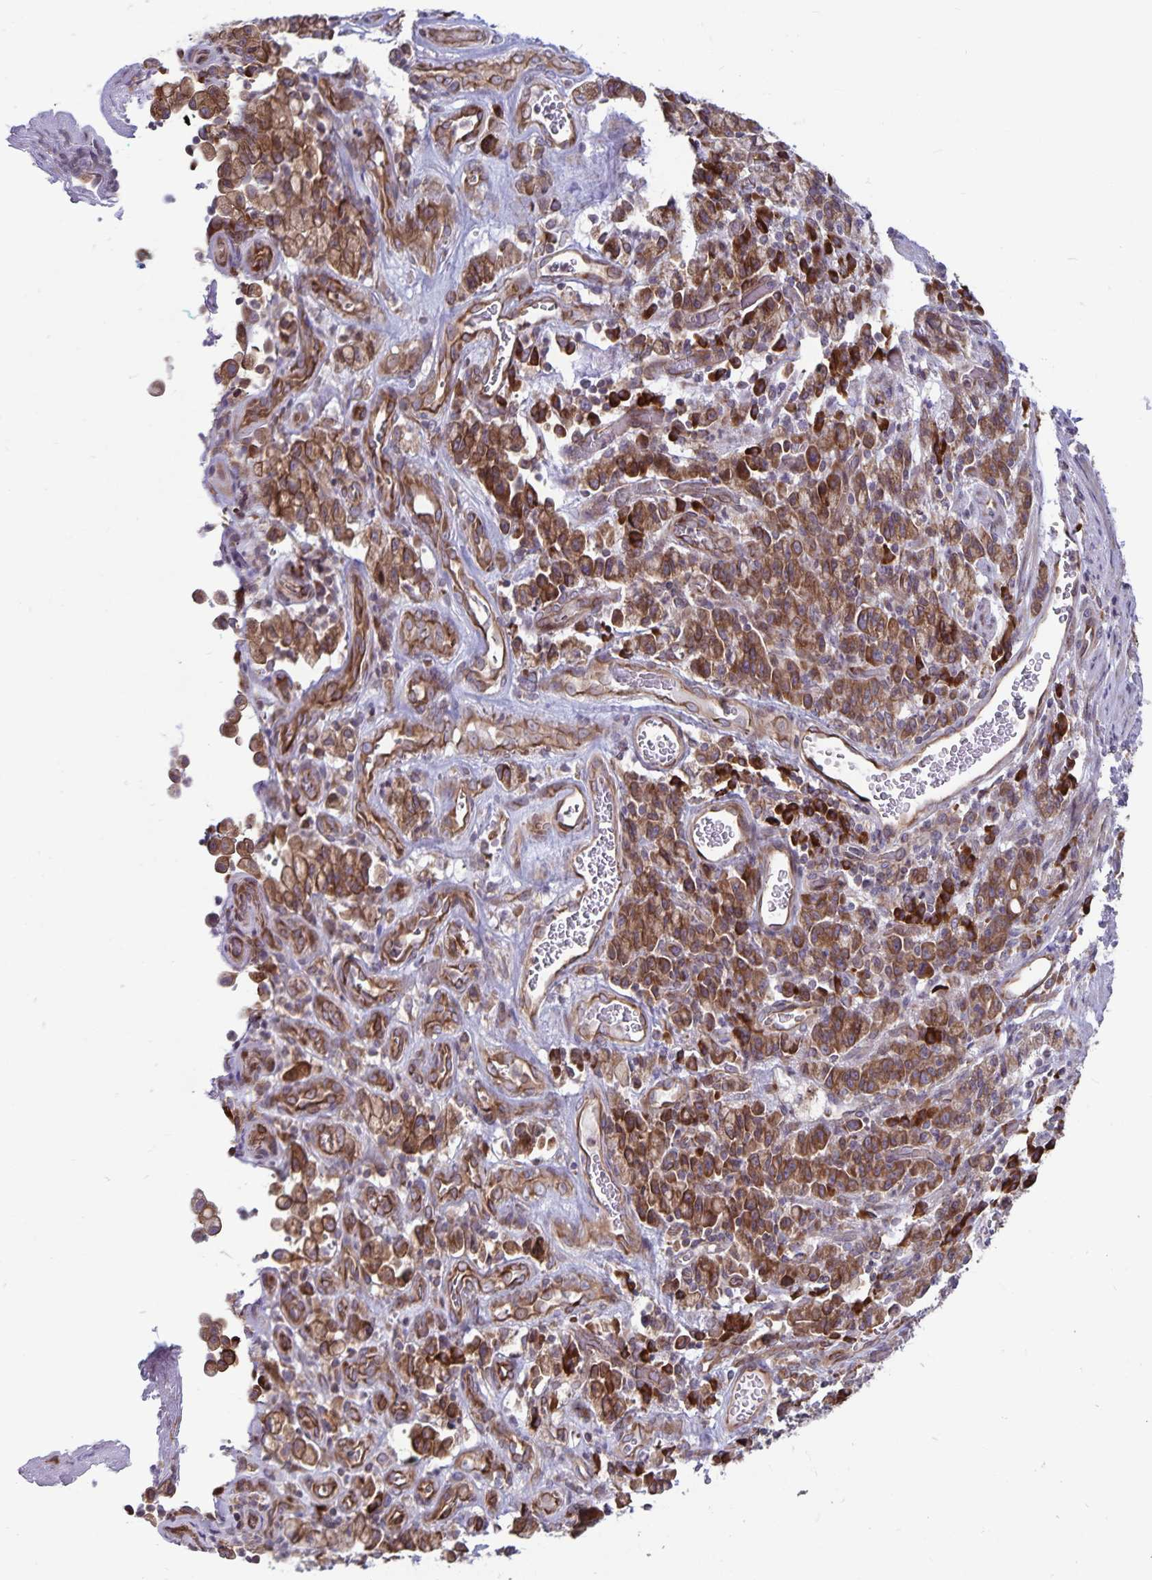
{"staining": {"intensity": "moderate", "quantity": ">75%", "location": "cytoplasmic/membranous"}, "tissue": "stomach cancer", "cell_type": "Tumor cells", "image_type": "cancer", "snomed": [{"axis": "morphology", "description": "Adenocarcinoma, NOS"}, {"axis": "topography", "description": "Stomach"}], "caption": "Stomach cancer (adenocarcinoma) was stained to show a protein in brown. There is medium levels of moderate cytoplasmic/membranous staining in approximately >75% of tumor cells. (DAB = brown stain, brightfield microscopy at high magnification).", "gene": "SEC62", "patient": {"sex": "male", "age": 77}}